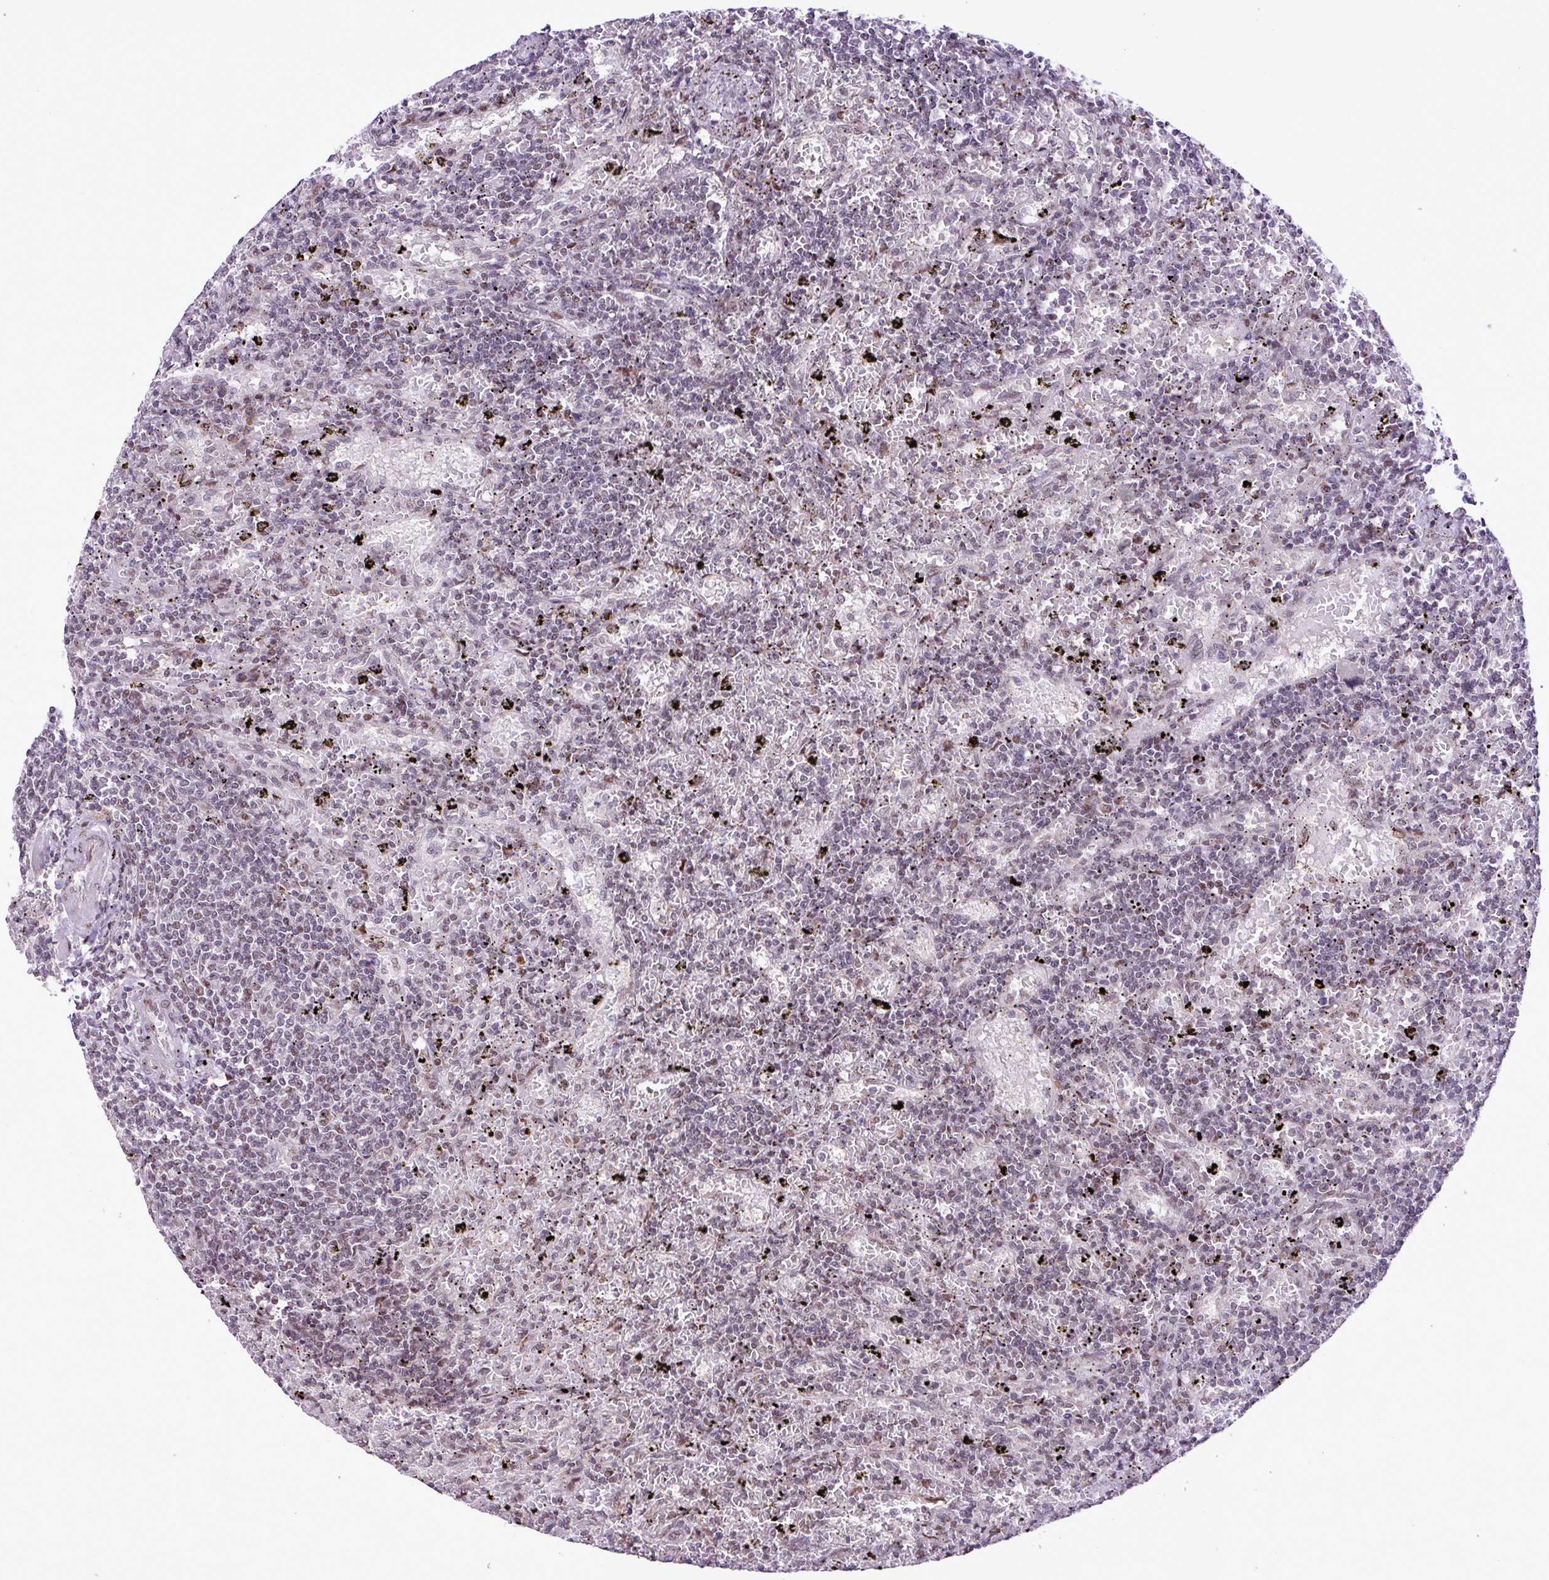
{"staining": {"intensity": "weak", "quantity": "<25%", "location": "nuclear"}, "tissue": "lymphoma", "cell_type": "Tumor cells", "image_type": "cancer", "snomed": [{"axis": "morphology", "description": "Malignant lymphoma, non-Hodgkin's type, Low grade"}, {"axis": "topography", "description": "Spleen"}], "caption": "An immunohistochemistry (IHC) photomicrograph of low-grade malignant lymphoma, non-Hodgkin's type is shown. There is no staining in tumor cells of low-grade malignant lymphoma, non-Hodgkin's type.", "gene": "ZNF354A", "patient": {"sex": "male", "age": 76}}